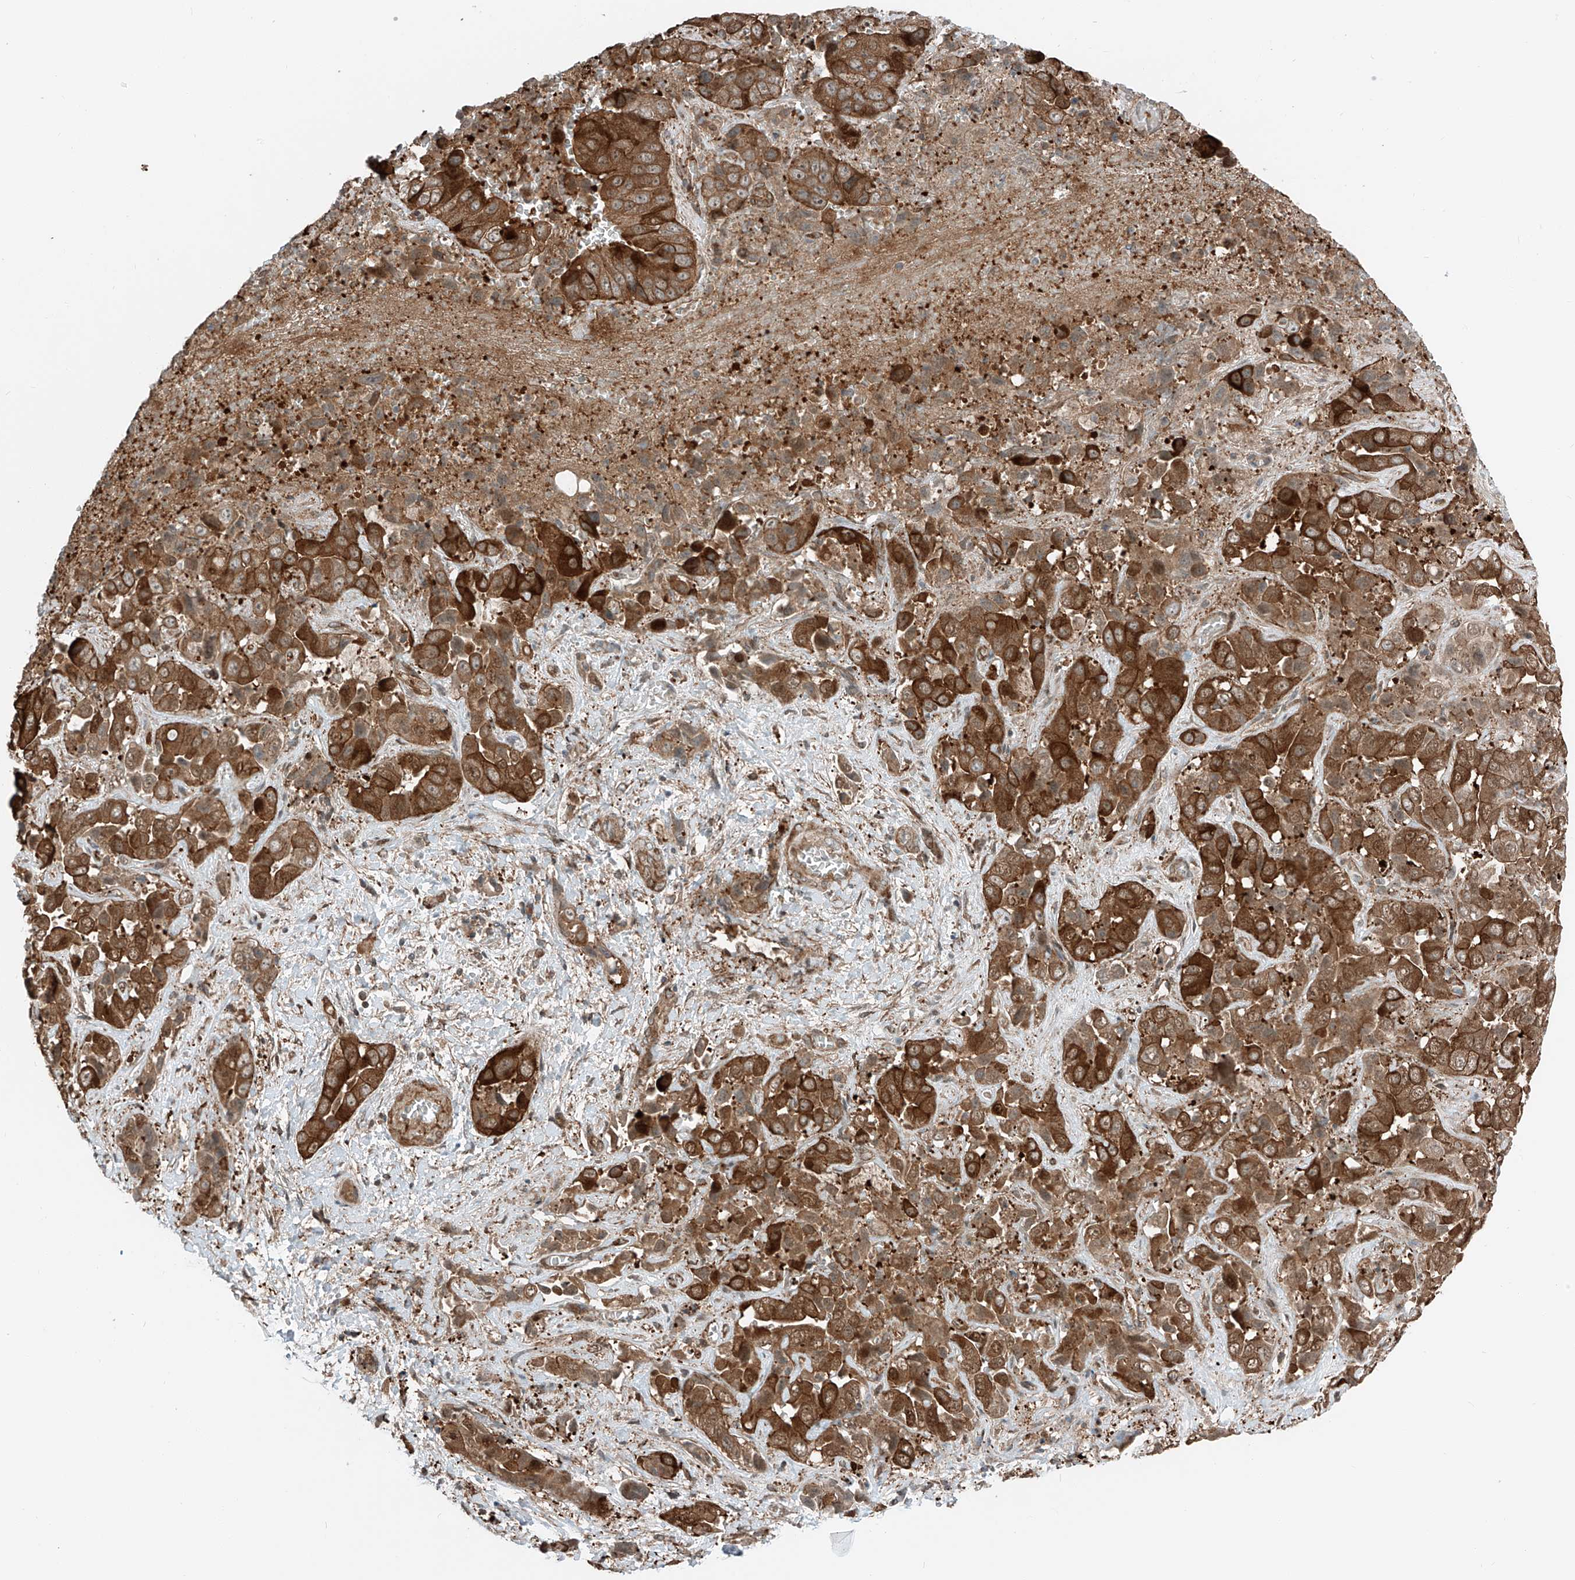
{"staining": {"intensity": "strong", "quantity": ">75%", "location": "cytoplasmic/membranous,nuclear"}, "tissue": "liver cancer", "cell_type": "Tumor cells", "image_type": "cancer", "snomed": [{"axis": "morphology", "description": "Cholangiocarcinoma"}, {"axis": "topography", "description": "Liver"}], "caption": "A brown stain highlights strong cytoplasmic/membranous and nuclear expression of a protein in liver cancer (cholangiocarcinoma) tumor cells.", "gene": "USP48", "patient": {"sex": "female", "age": 52}}